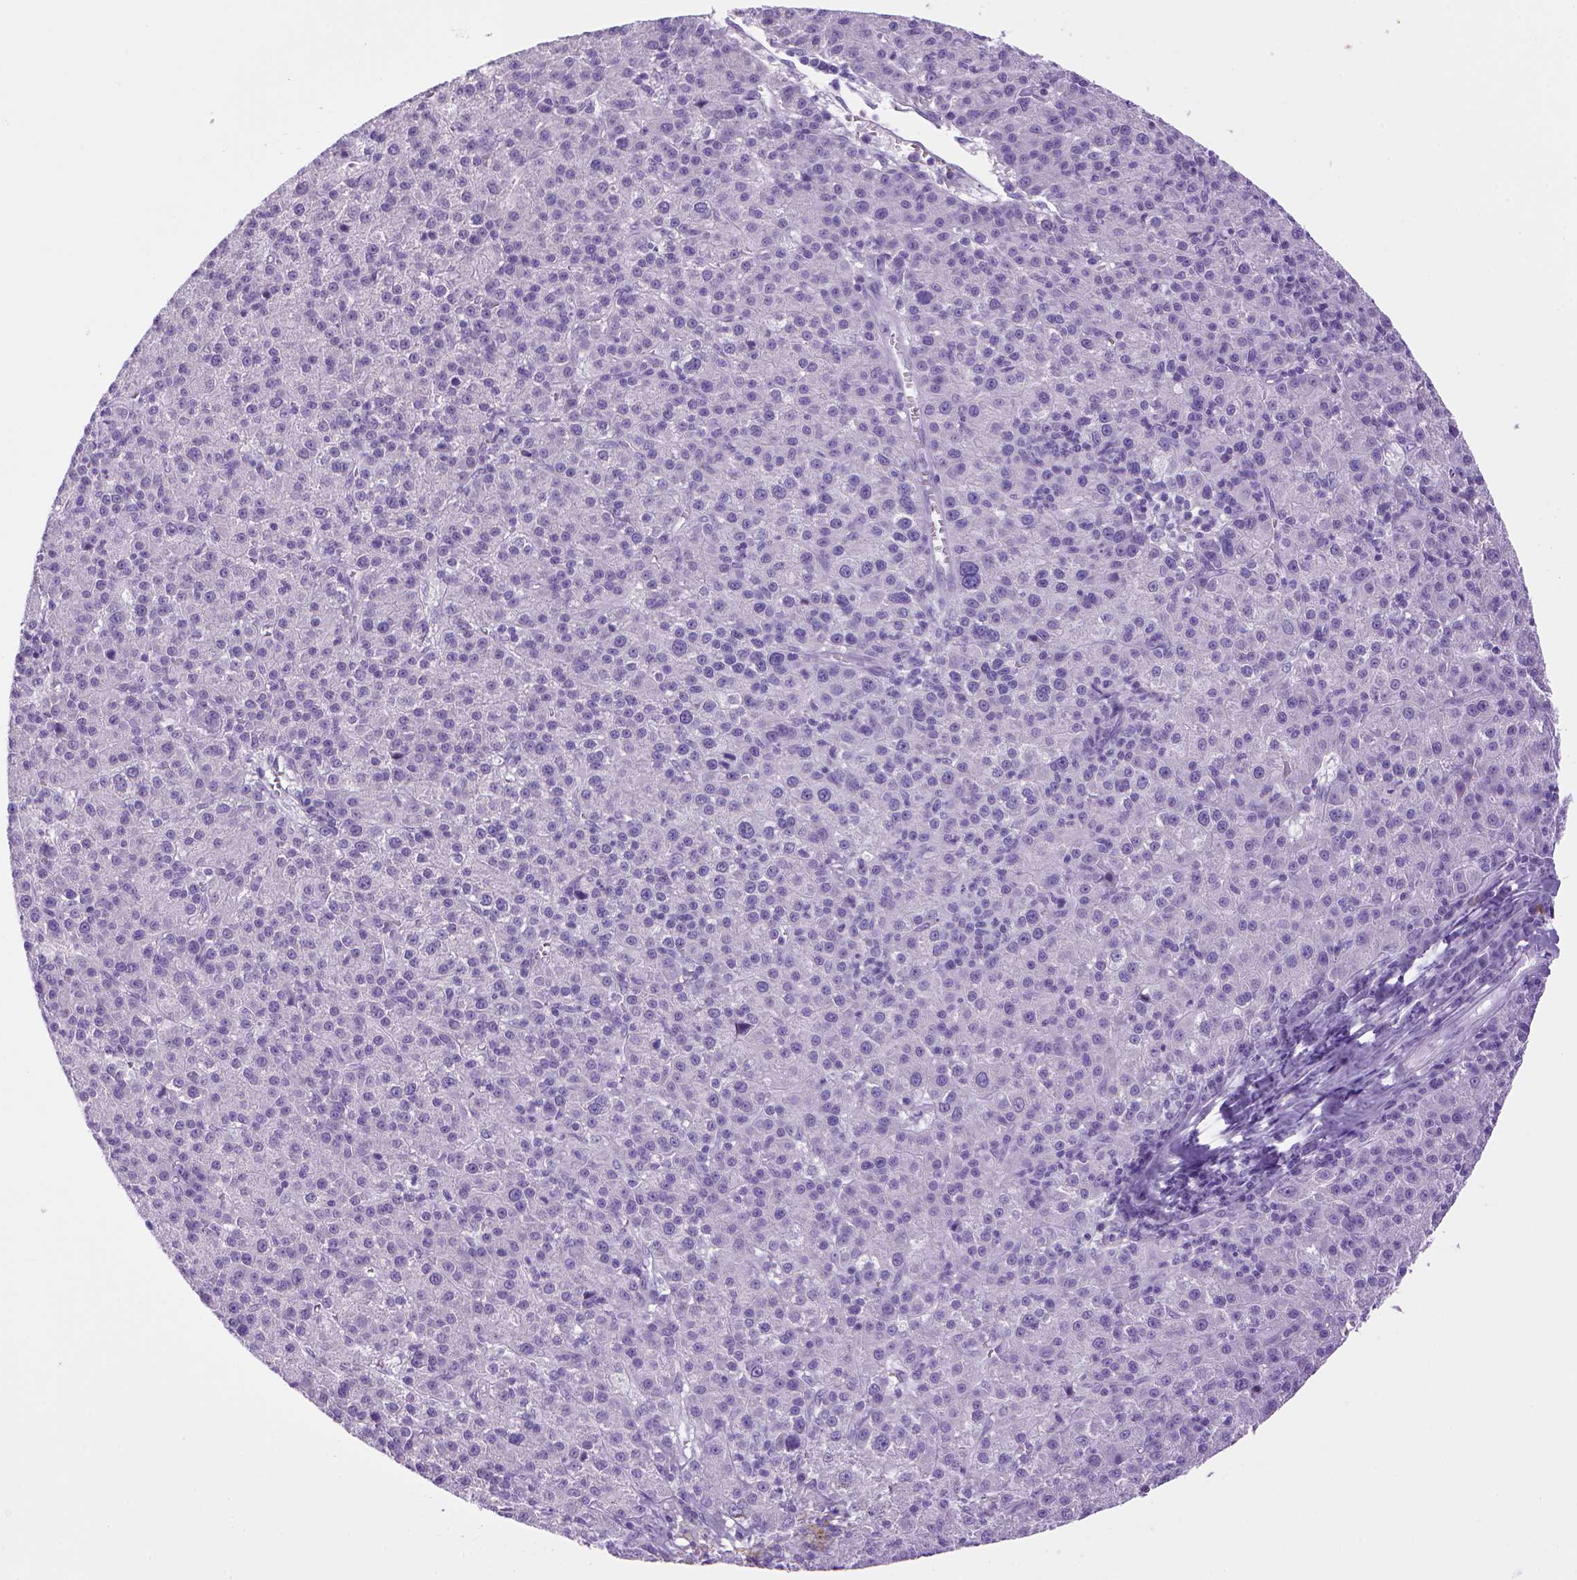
{"staining": {"intensity": "negative", "quantity": "none", "location": "none"}, "tissue": "liver cancer", "cell_type": "Tumor cells", "image_type": "cancer", "snomed": [{"axis": "morphology", "description": "Carcinoma, Hepatocellular, NOS"}, {"axis": "topography", "description": "Liver"}], "caption": "The IHC image has no significant staining in tumor cells of hepatocellular carcinoma (liver) tissue.", "gene": "SGCG", "patient": {"sex": "female", "age": 60}}